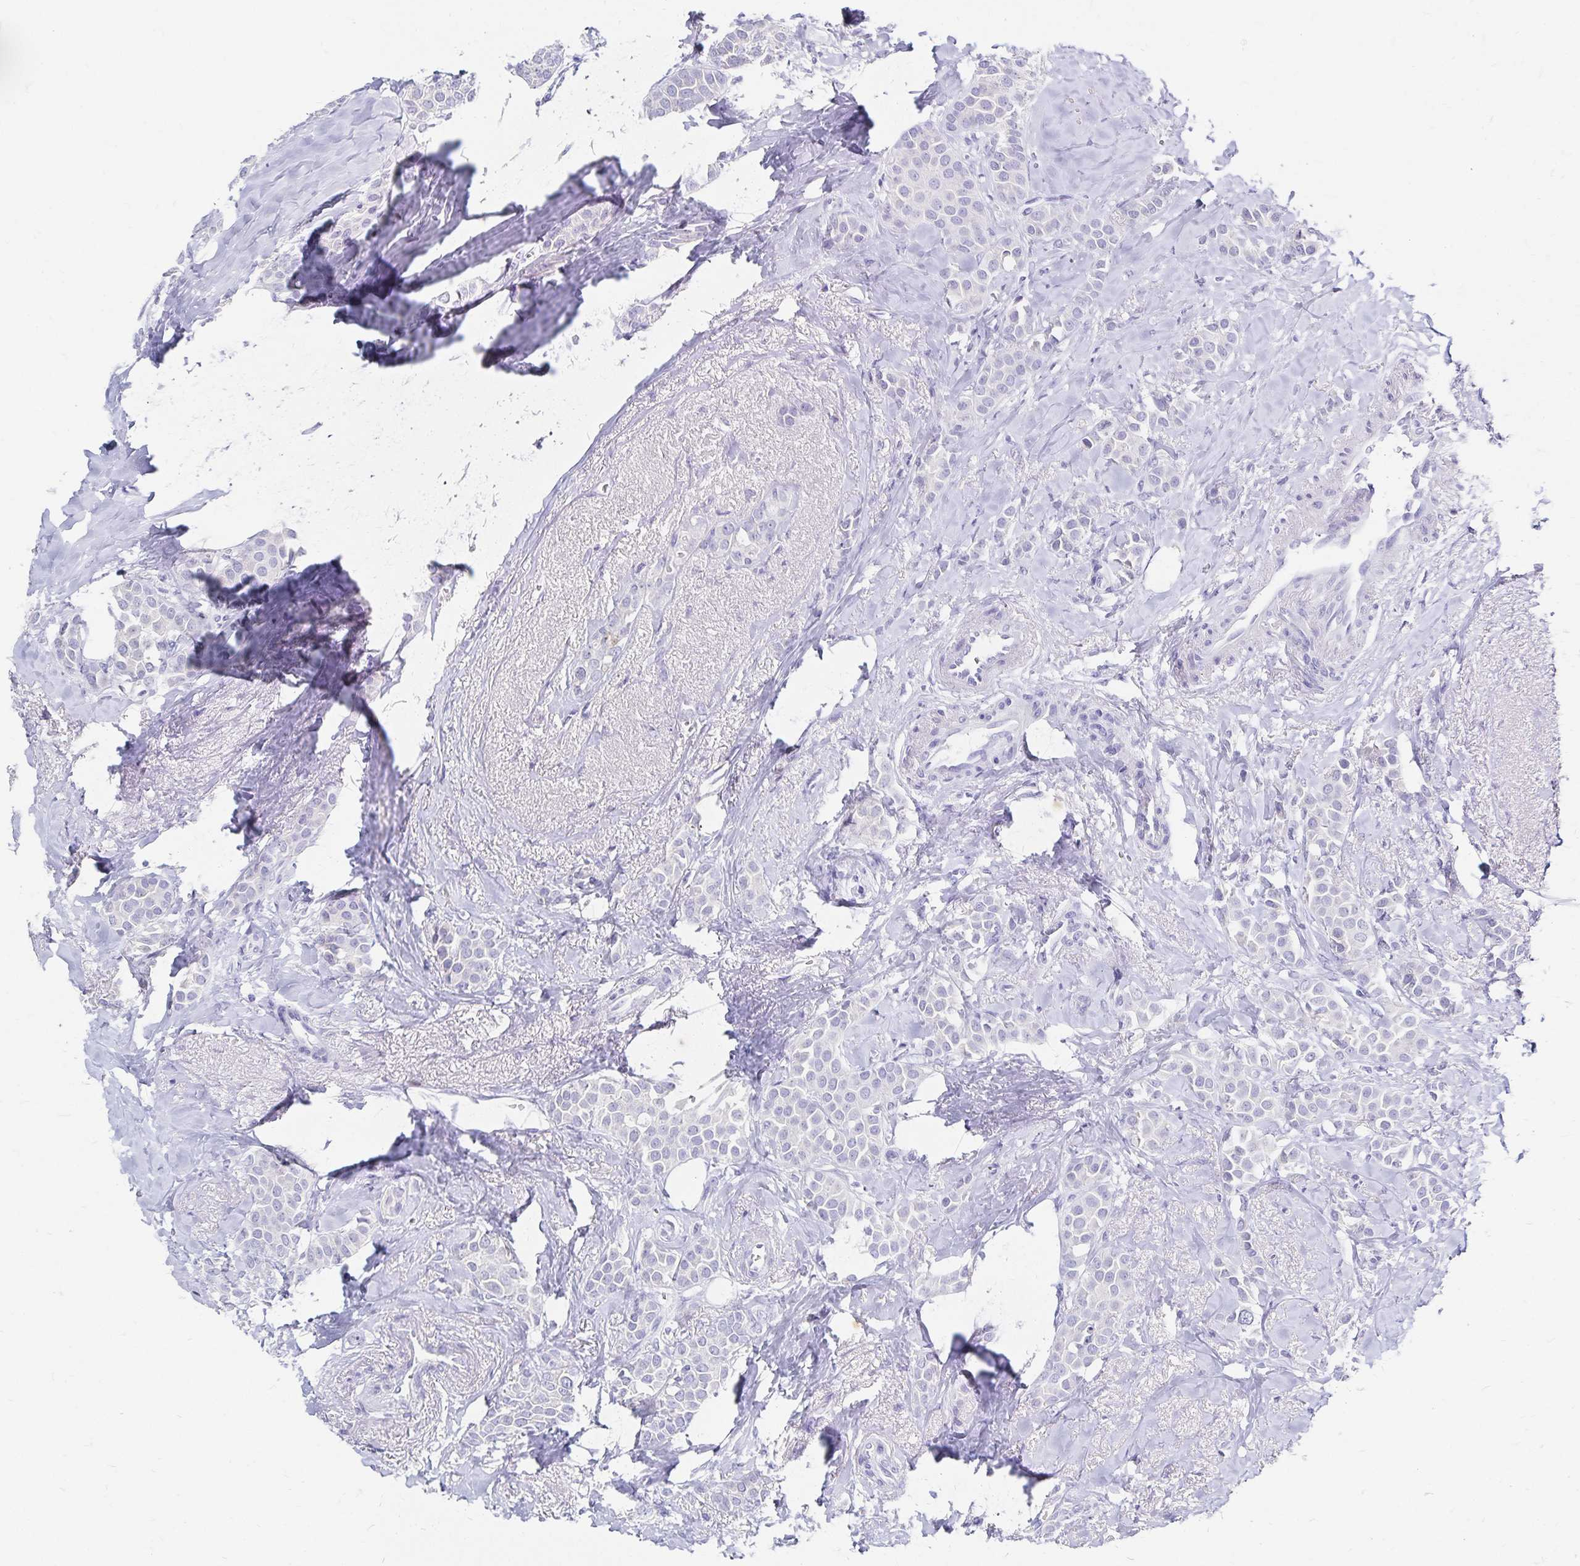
{"staining": {"intensity": "negative", "quantity": "none", "location": "none"}, "tissue": "breast cancer", "cell_type": "Tumor cells", "image_type": "cancer", "snomed": [{"axis": "morphology", "description": "Duct carcinoma"}, {"axis": "topography", "description": "Breast"}], "caption": "The image reveals no staining of tumor cells in breast cancer.", "gene": "PAX5", "patient": {"sex": "female", "age": 79}}